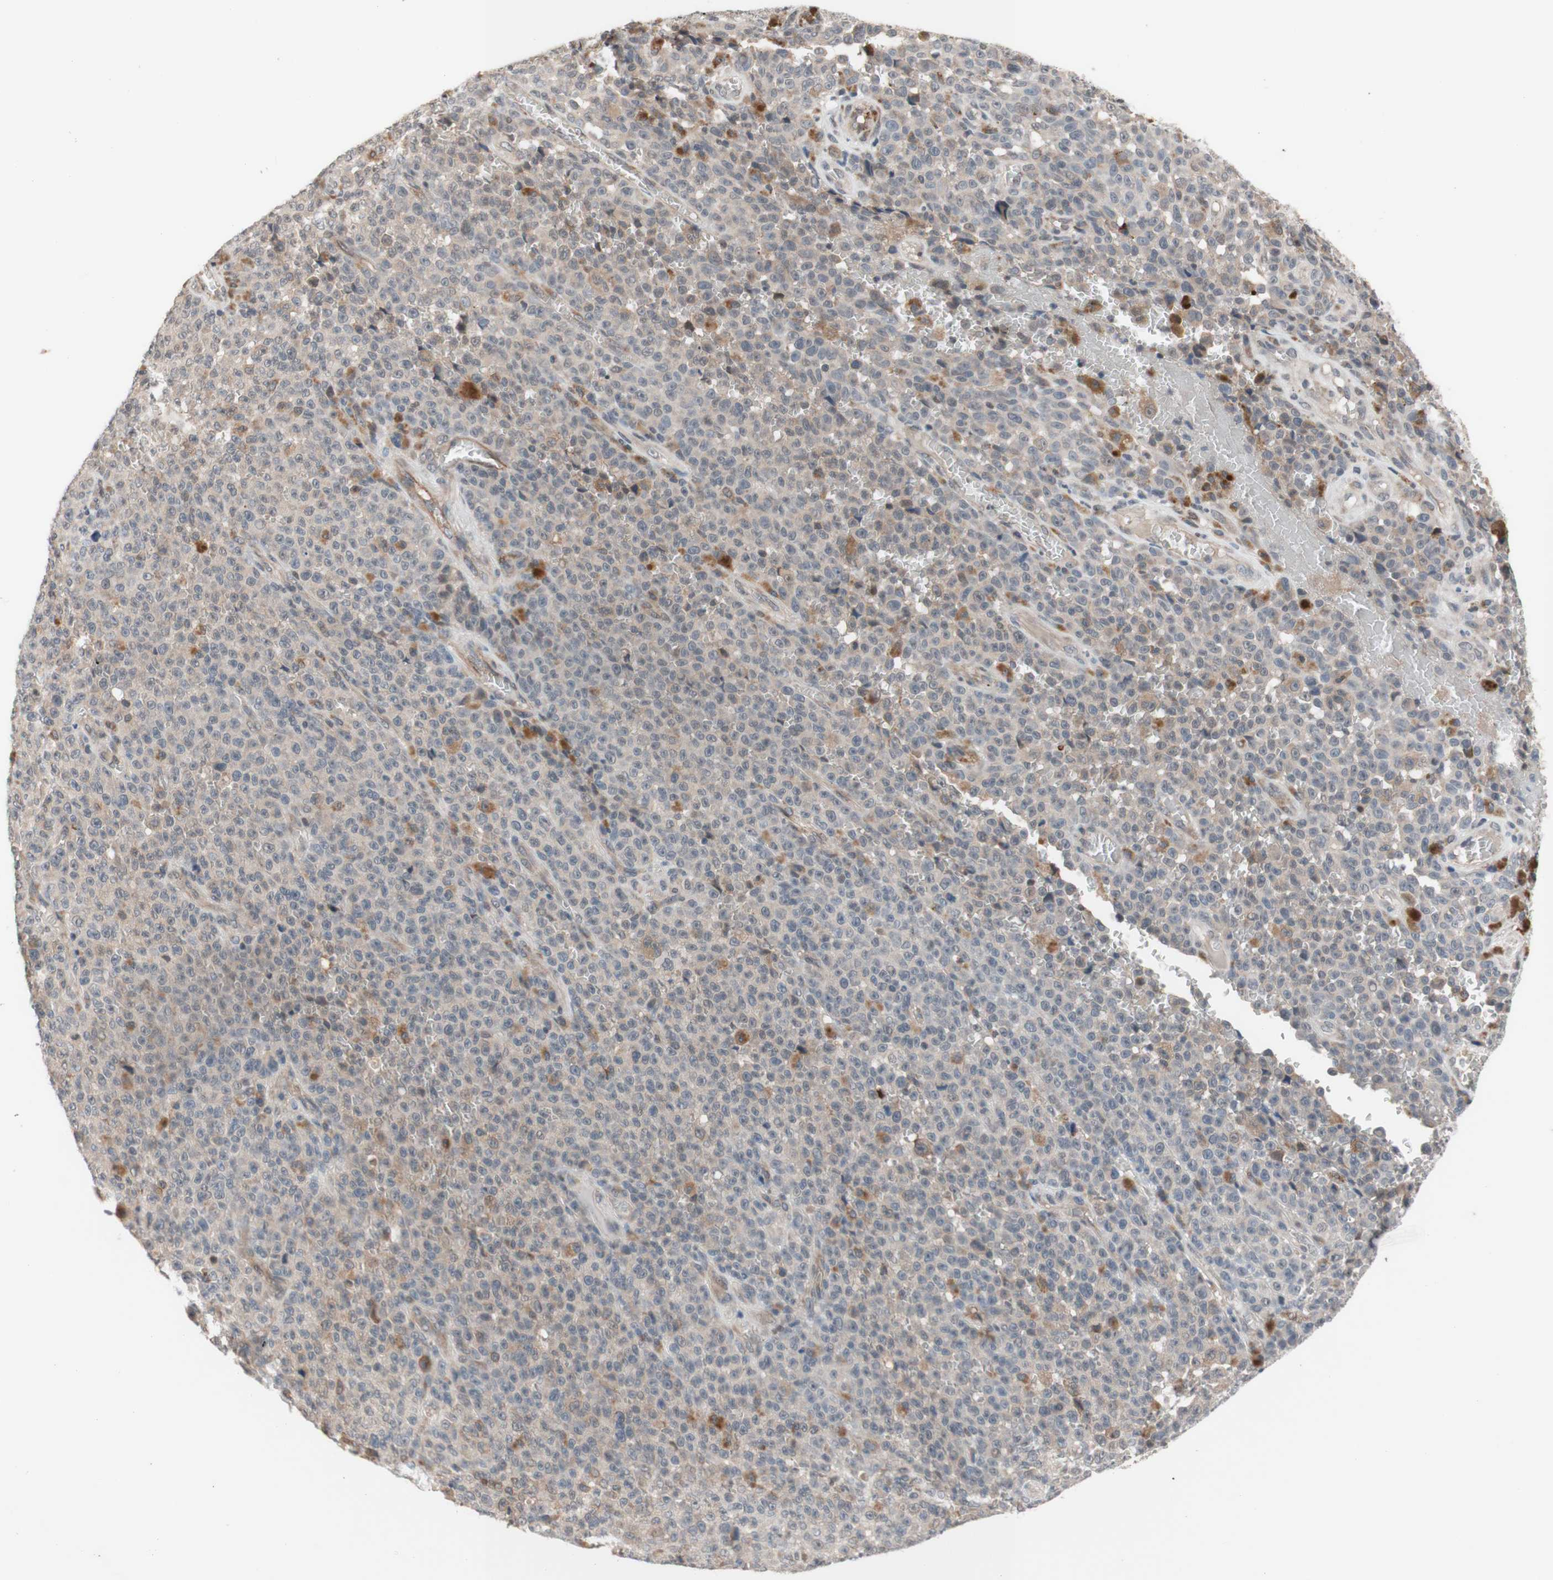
{"staining": {"intensity": "weak", "quantity": "25%-75%", "location": "cytoplasmic/membranous"}, "tissue": "melanoma", "cell_type": "Tumor cells", "image_type": "cancer", "snomed": [{"axis": "morphology", "description": "Malignant melanoma, NOS"}, {"axis": "topography", "description": "Skin"}], "caption": "Immunohistochemistry histopathology image of human melanoma stained for a protein (brown), which demonstrates low levels of weak cytoplasmic/membranous positivity in about 25%-75% of tumor cells.", "gene": "CD55", "patient": {"sex": "female", "age": 82}}